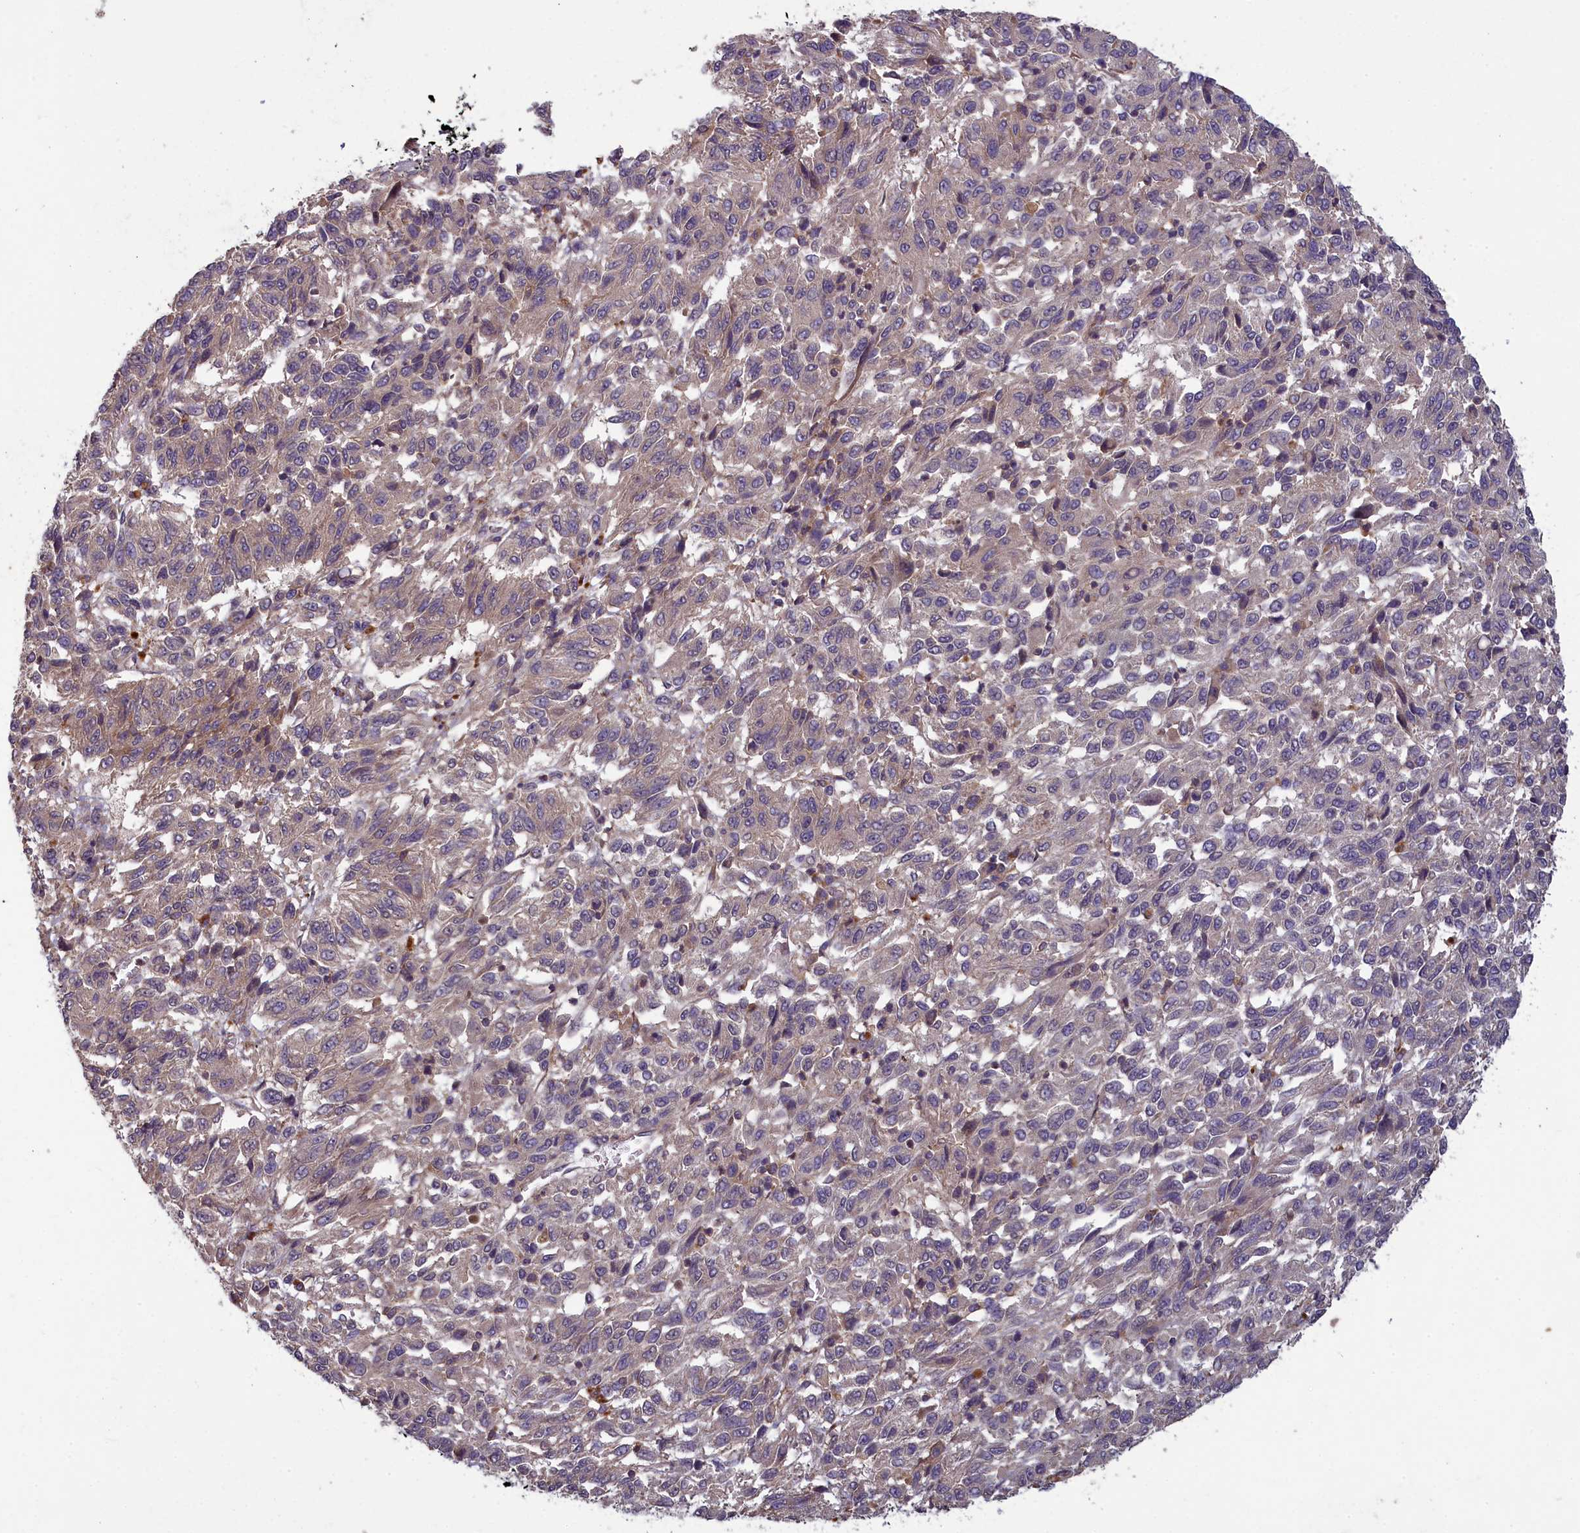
{"staining": {"intensity": "weak", "quantity": "<25%", "location": "cytoplasmic/membranous"}, "tissue": "melanoma", "cell_type": "Tumor cells", "image_type": "cancer", "snomed": [{"axis": "morphology", "description": "Malignant melanoma, Metastatic site"}, {"axis": "topography", "description": "Lung"}], "caption": "IHC image of neoplastic tissue: melanoma stained with DAB shows no significant protein expression in tumor cells.", "gene": "NUDT6", "patient": {"sex": "male", "age": 64}}